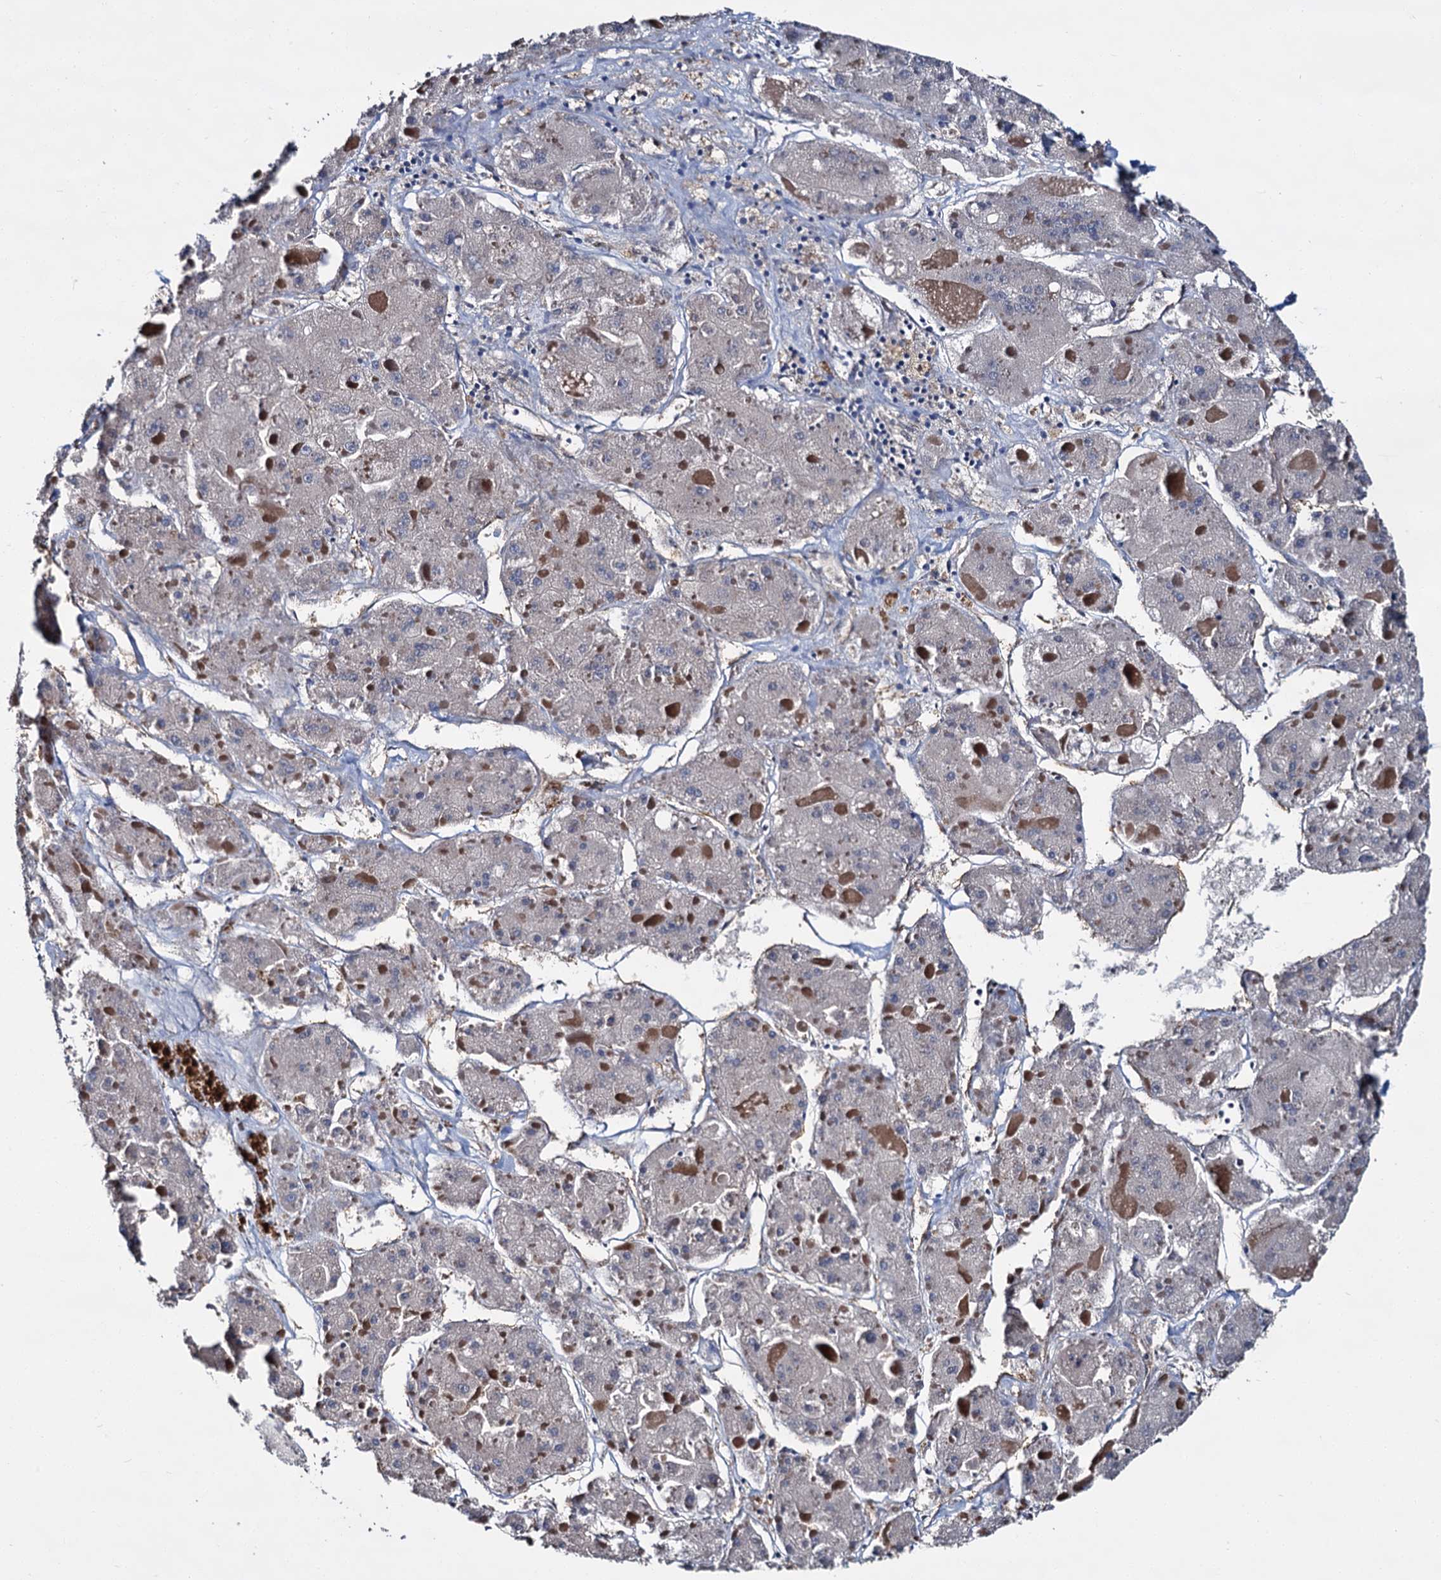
{"staining": {"intensity": "negative", "quantity": "none", "location": "none"}, "tissue": "liver cancer", "cell_type": "Tumor cells", "image_type": "cancer", "snomed": [{"axis": "morphology", "description": "Carcinoma, Hepatocellular, NOS"}, {"axis": "topography", "description": "Liver"}], "caption": "Hepatocellular carcinoma (liver) stained for a protein using IHC displays no staining tumor cells.", "gene": "CACNA1C", "patient": {"sex": "female", "age": 73}}